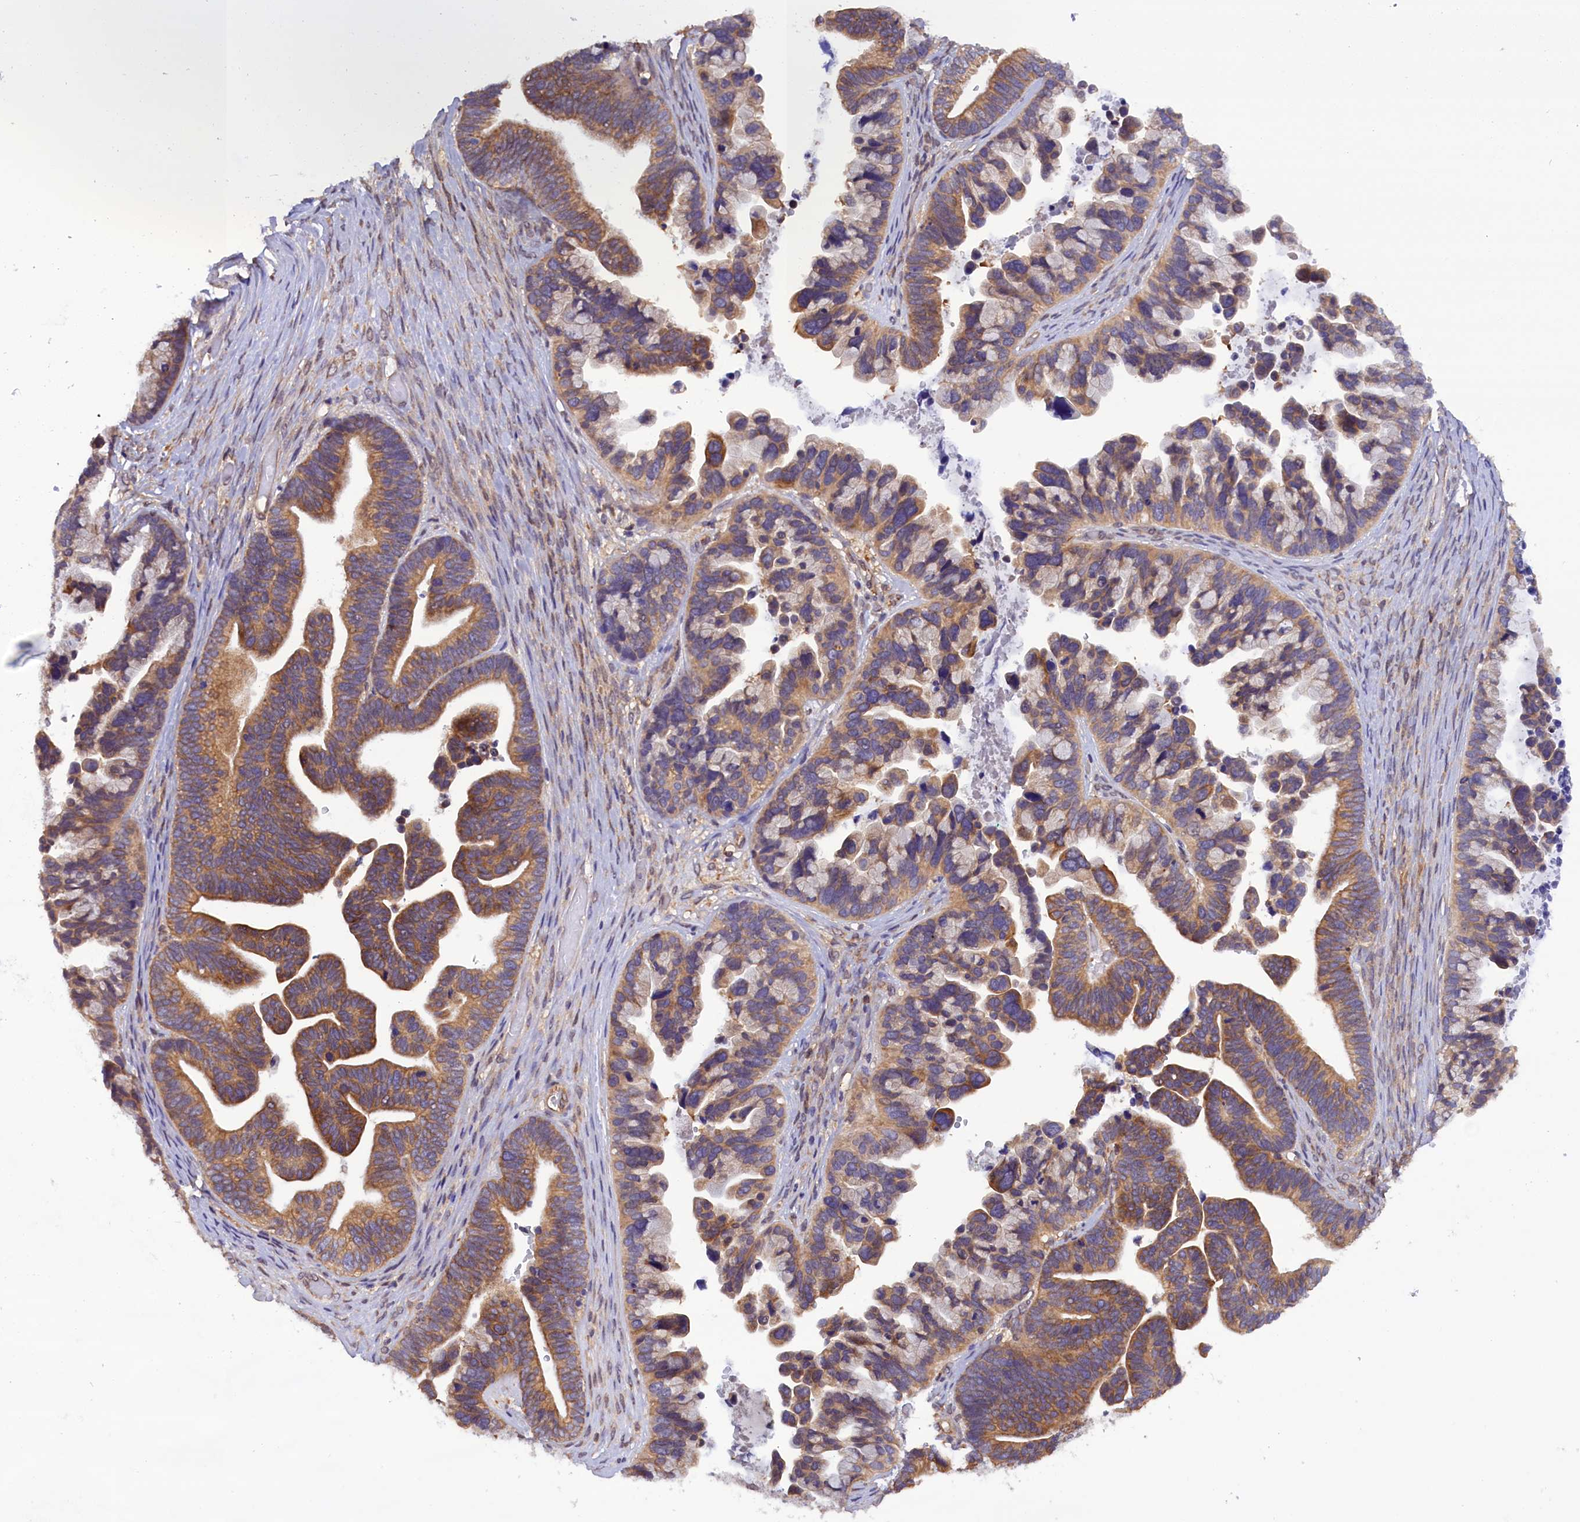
{"staining": {"intensity": "moderate", "quantity": ">75%", "location": "cytoplasmic/membranous"}, "tissue": "ovarian cancer", "cell_type": "Tumor cells", "image_type": "cancer", "snomed": [{"axis": "morphology", "description": "Cystadenocarcinoma, serous, NOS"}, {"axis": "topography", "description": "Ovary"}], "caption": "Immunohistochemistry staining of ovarian serous cystadenocarcinoma, which exhibits medium levels of moderate cytoplasmic/membranous expression in about >75% of tumor cells indicating moderate cytoplasmic/membranous protein staining. The staining was performed using DAB (brown) for protein detection and nuclei were counterstained in hematoxylin (blue).", "gene": "TBCB", "patient": {"sex": "female", "age": 56}}